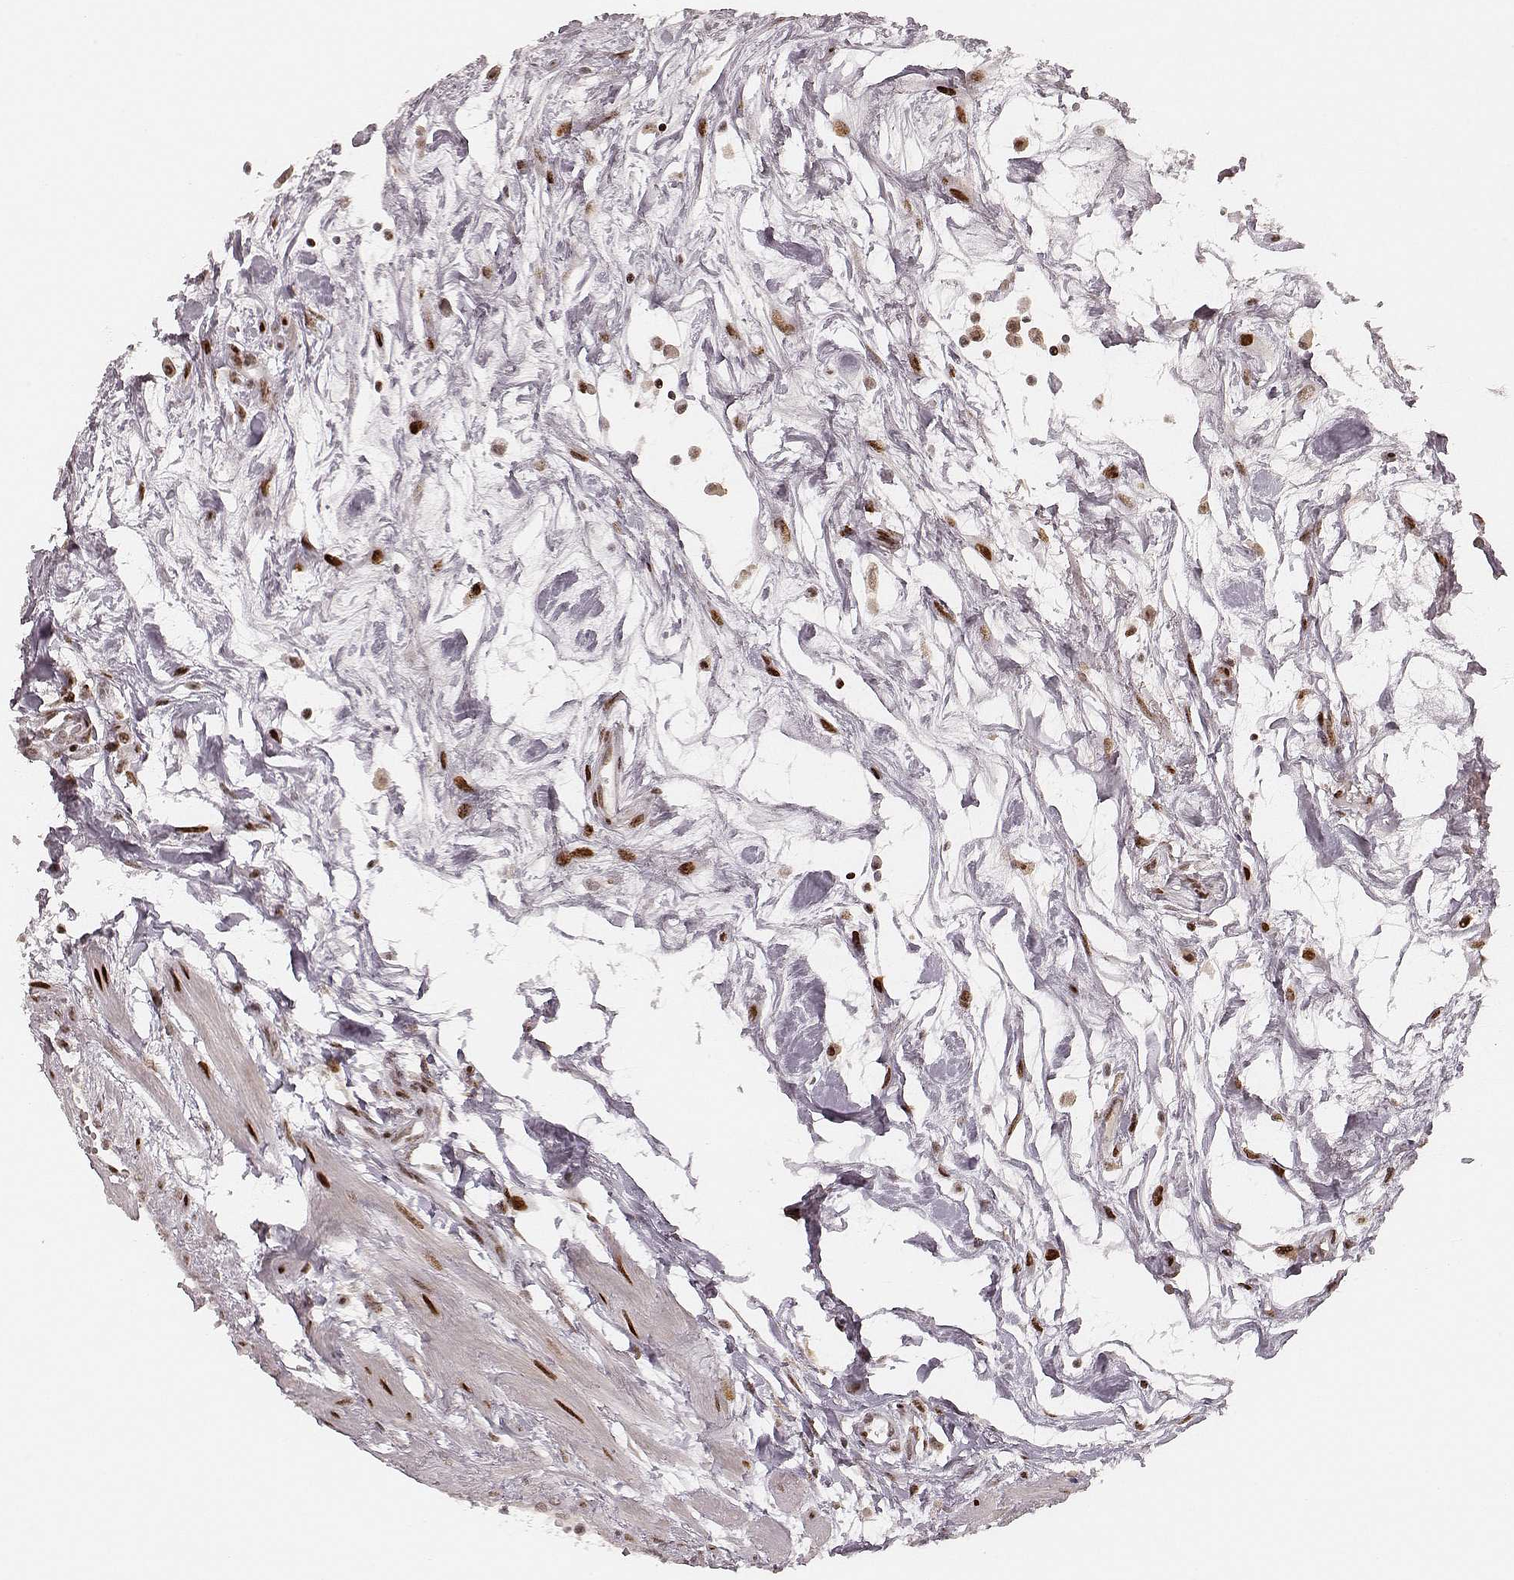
{"staining": {"intensity": "strong", "quantity": ">75%", "location": "nuclear"}, "tissue": "testis cancer", "cell_type": "Tumor cells", "image_type": "cancer", "snomed": [{"axis": "morphology", "description": "Carcinoma, Embryonal, NOS"}, {"axis": "morphology", "description": "Teratoma, malignant, NOS"}, {"axis": "topography", "description": "Testis"}], "caption": "High-magnification brightfield microscopy of testis embryonal carcinoma stained with DAB (3,3'-diaminobenzidine) (brown) and counterstained with hematoxylin (blue). tumor cells exhibit strong nuclear positivity is present in approximately>75% of cells.", "gene": "HNRNPC", "patient": {"sex": "male", "age": 44}}